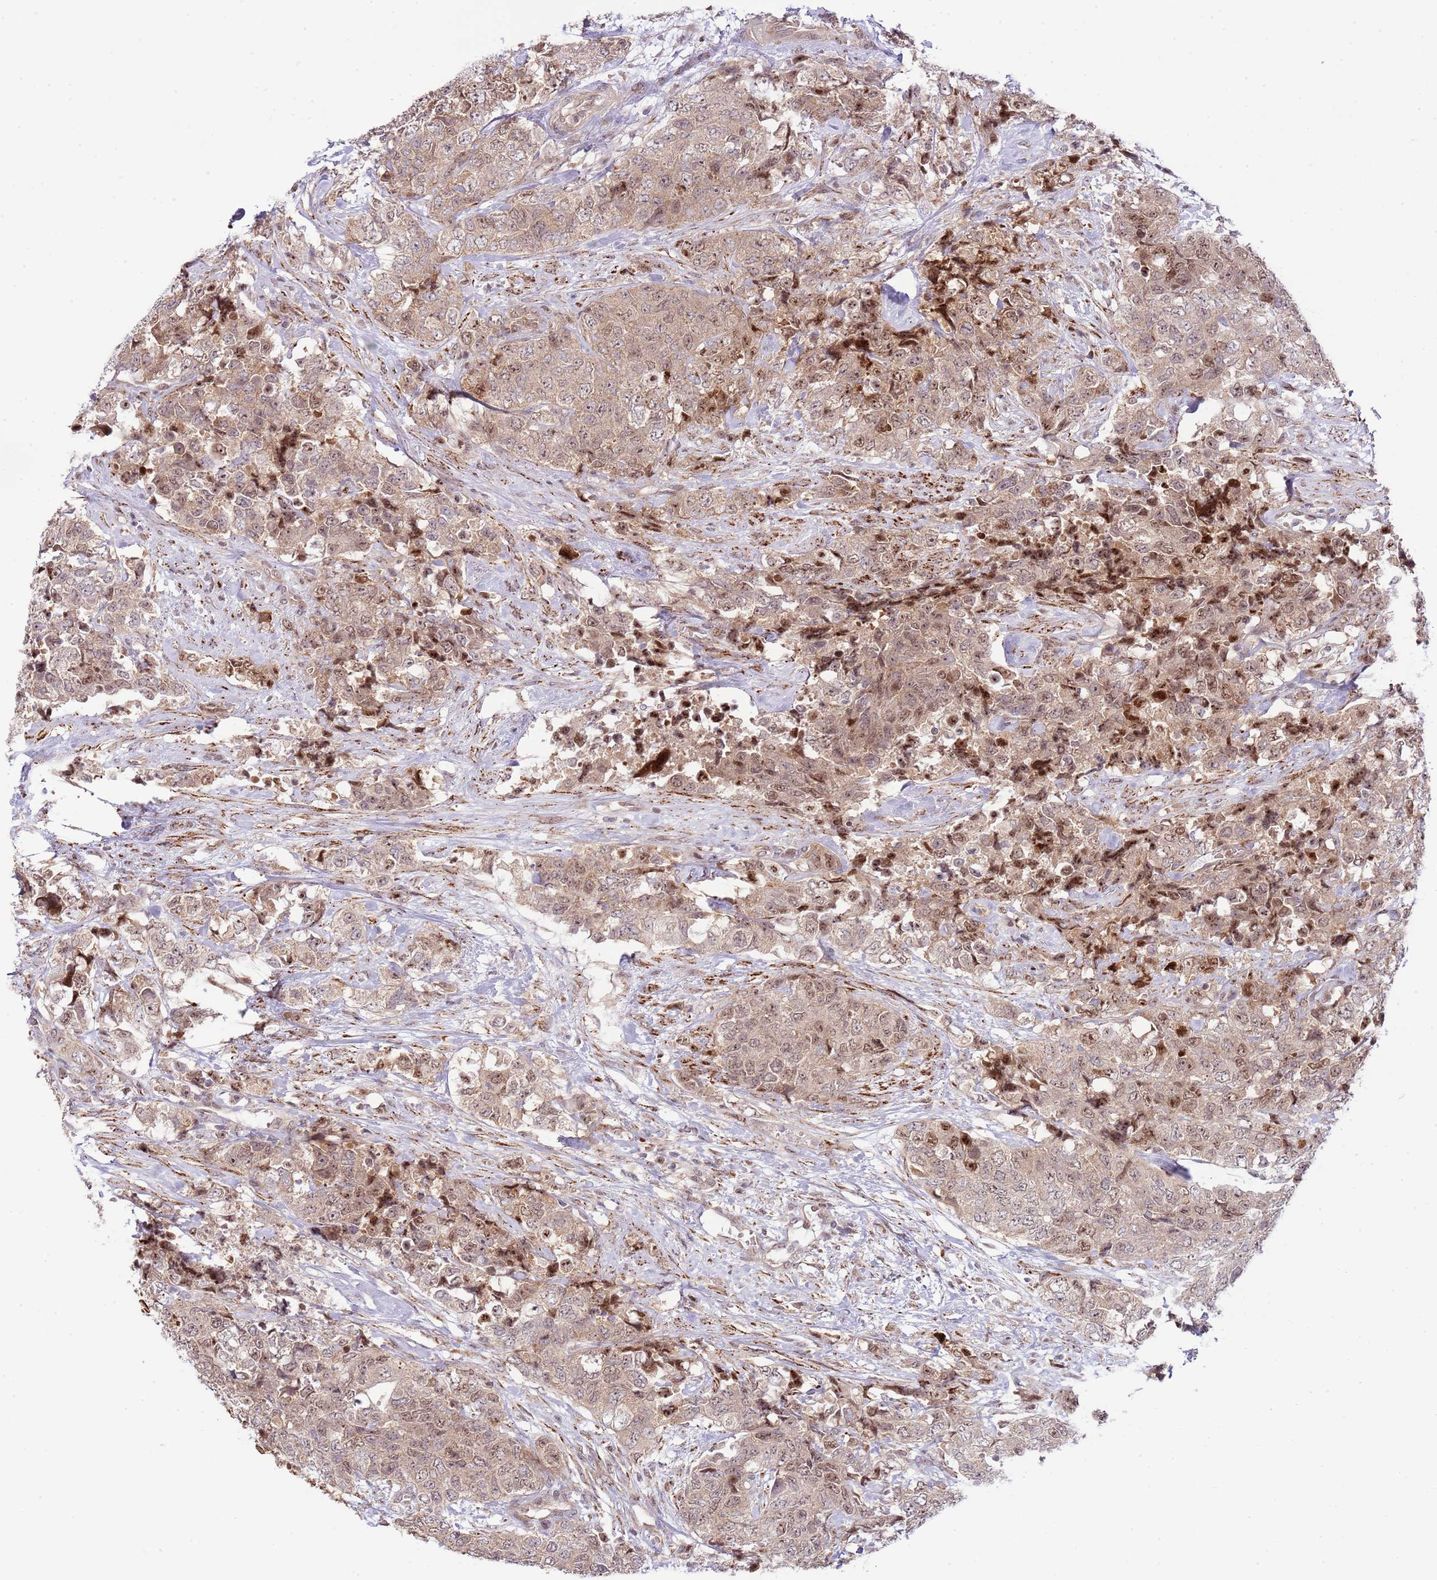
{"staining": {"intensity": "moderate", "quantity": ">75%", "location": "cytoplasmic/membranous,nuclear"}, "tissue": "urothelial cancer", "cell_type": "Tumor cells", "image_type": "cancer", "snomed": [{"axis": "morphology", "description": "Urothelial carcinoma, High grade"}, {"axis": "topography", "description": "Urinary bladder"}], "caption": "High-grade urothelial carcinoma stained with immunohistochemistry (IHC) displays moderate cytoplasmic/membranous and nuclear expression in approximately >75% of tumor cells. The protein is shown in brown color, while the nuclei are stained blue.", "gene": "CHD1", "patient": {"sex": "female", "age": 78}}